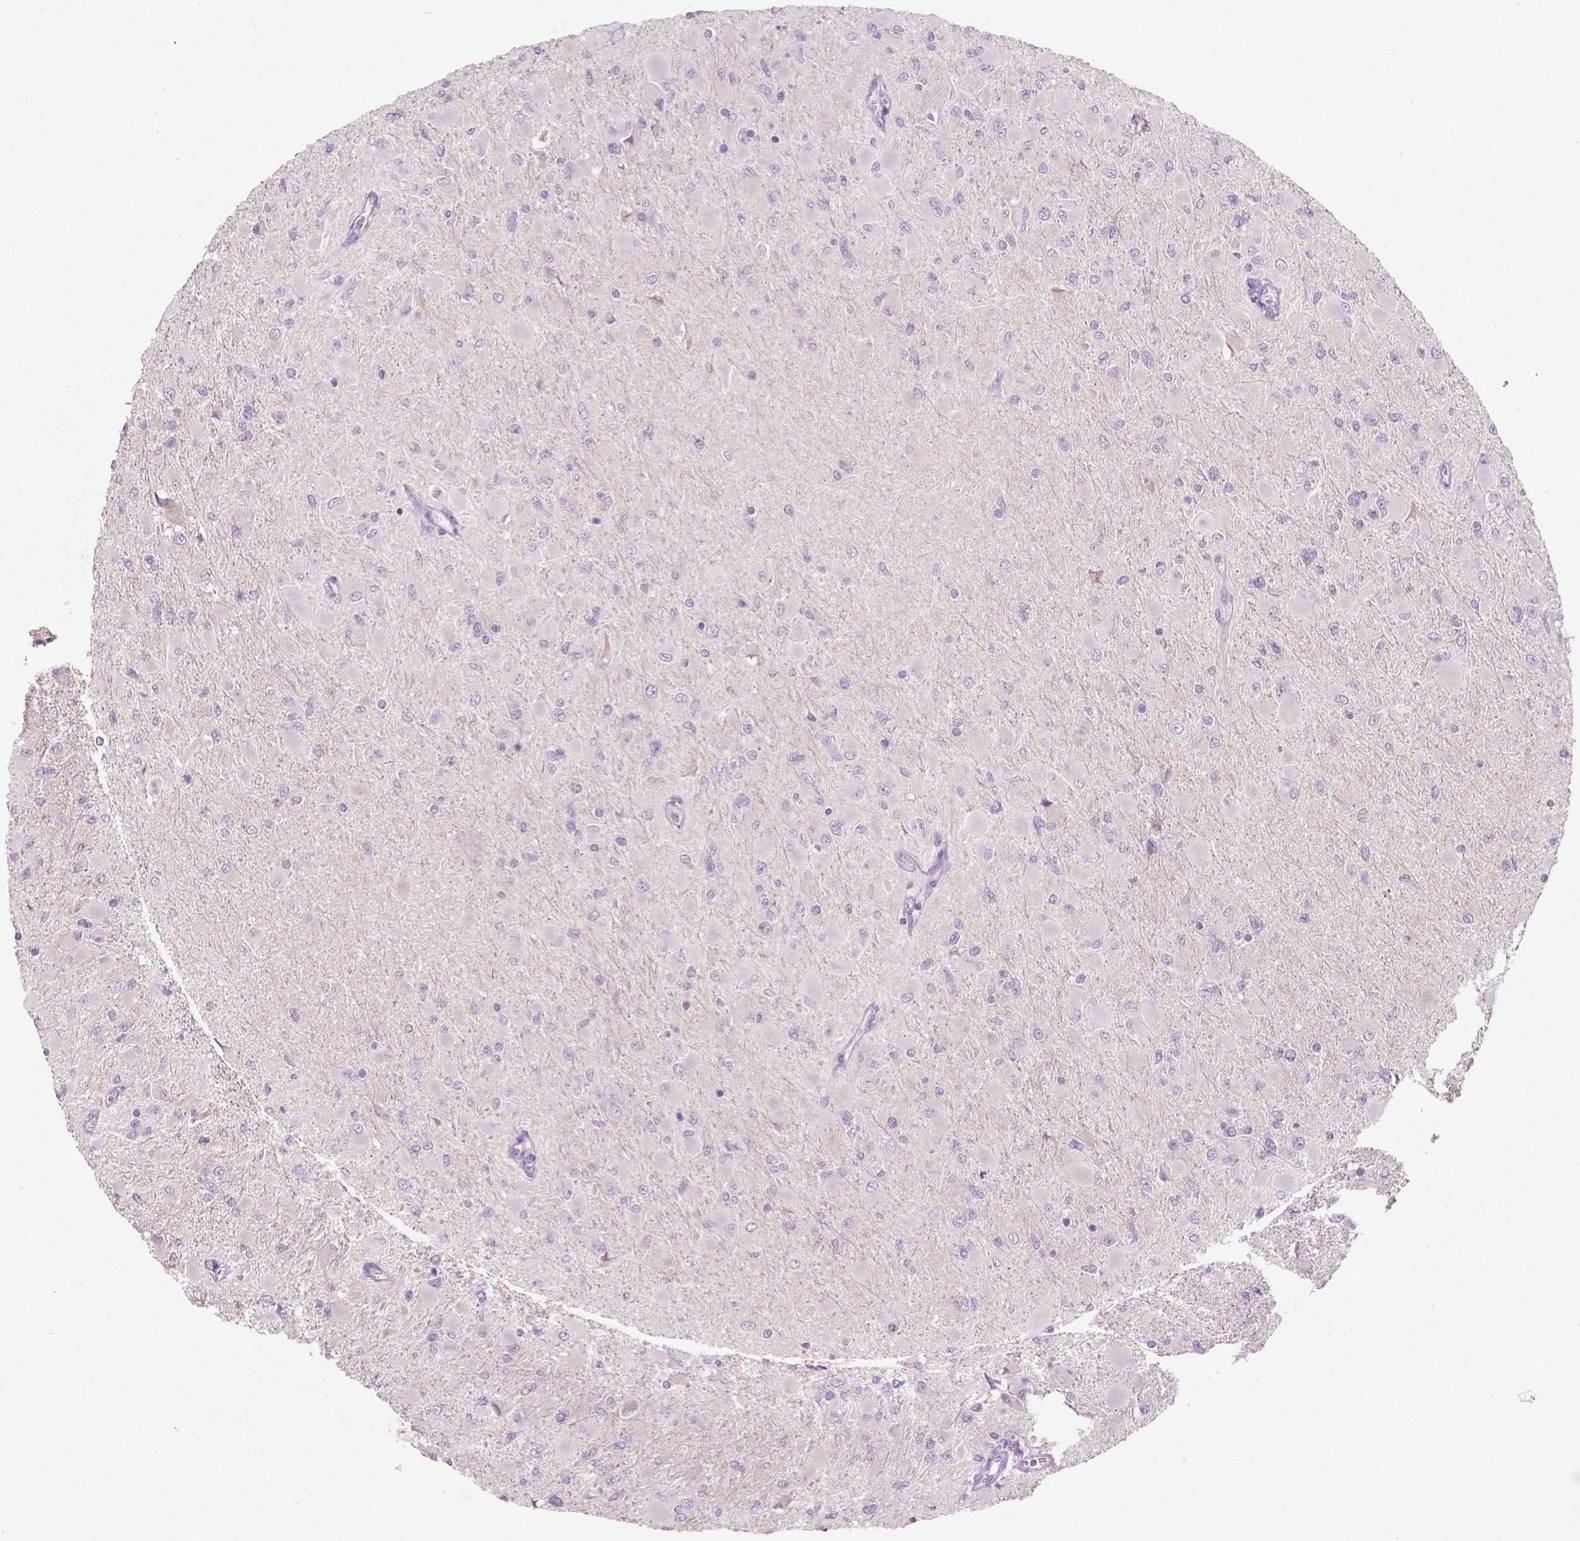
{"staining": {"intensity": "negative", "quantity": "none", "location": "none"}, "tissue": "glioma", "cell_type": "Tumor cells", "image_type": "cancer", "snomed": [{"axis": "morphology", "description": "Glioma, malignant, High grade"}, {"axis": "topography", "description": "Cerebral cortex"}], "caption": "IHC photomicrograph of neoplastic tissue: glioma stained with DAB shows no significant protein expression in tumor cells.", "gene": "TM6SF2", "patient": {"sex": "female", "age": 36}}